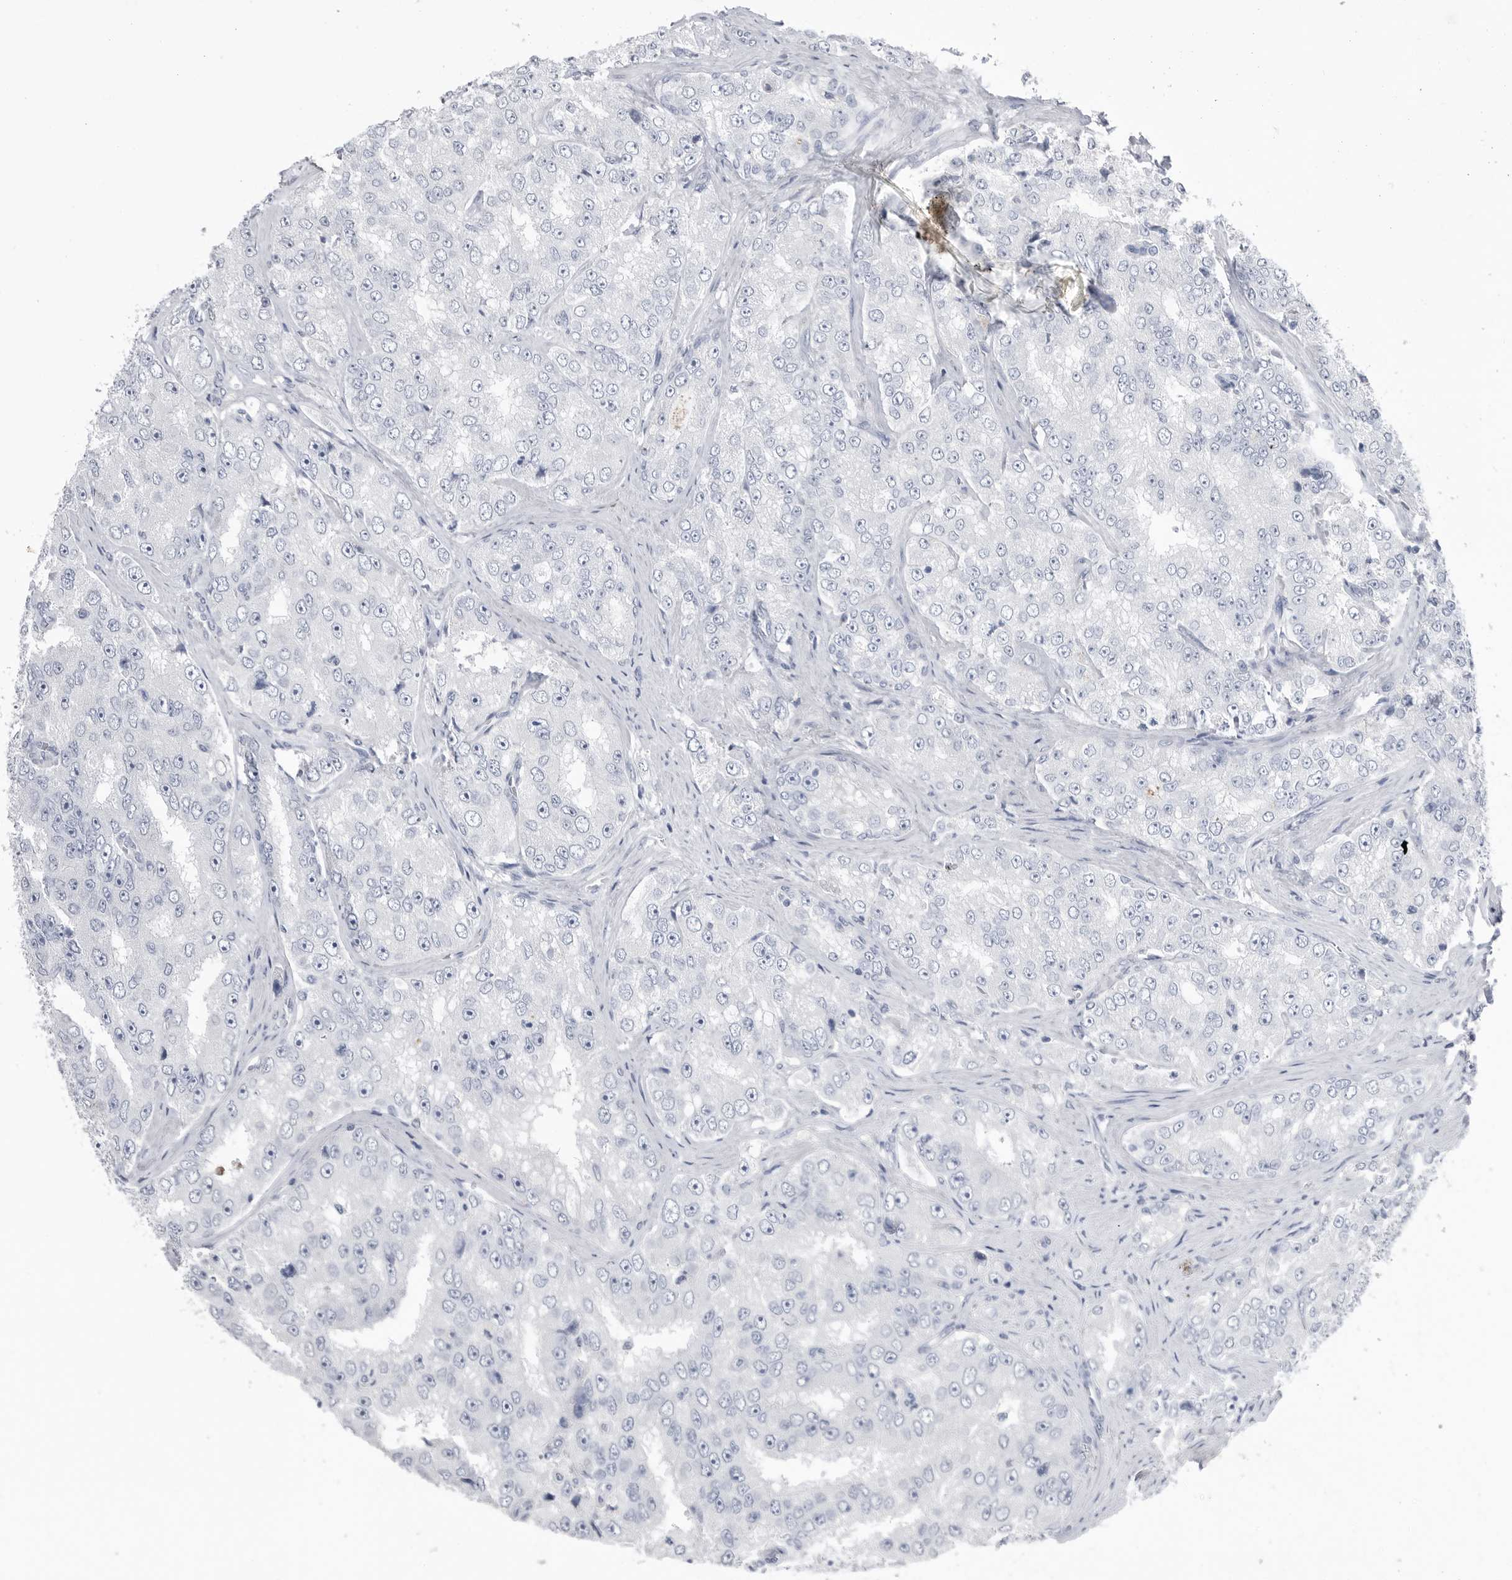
{"staining": {"intensity": "negative", "quantity": "none", "location": "none"}, "tissue": "prostate cancer", "cell_type": "Tumor cells", "image_type": "cancer", "snomed": [{"axis": "morphology", "description": "Adenocarcinoma, High grade"}, {"axis": "topography", "description": "Prostate"}], "caption": "This image is of prostate high-grade adenocarcinoma stained with immunohistochemistry (IHC) to label a protein in brown with the nuclei are counter-stained blue. There is no positivity in tumor cells.", "gene": "ABHD12", "patient": {"sex": "male", "age": 58}}